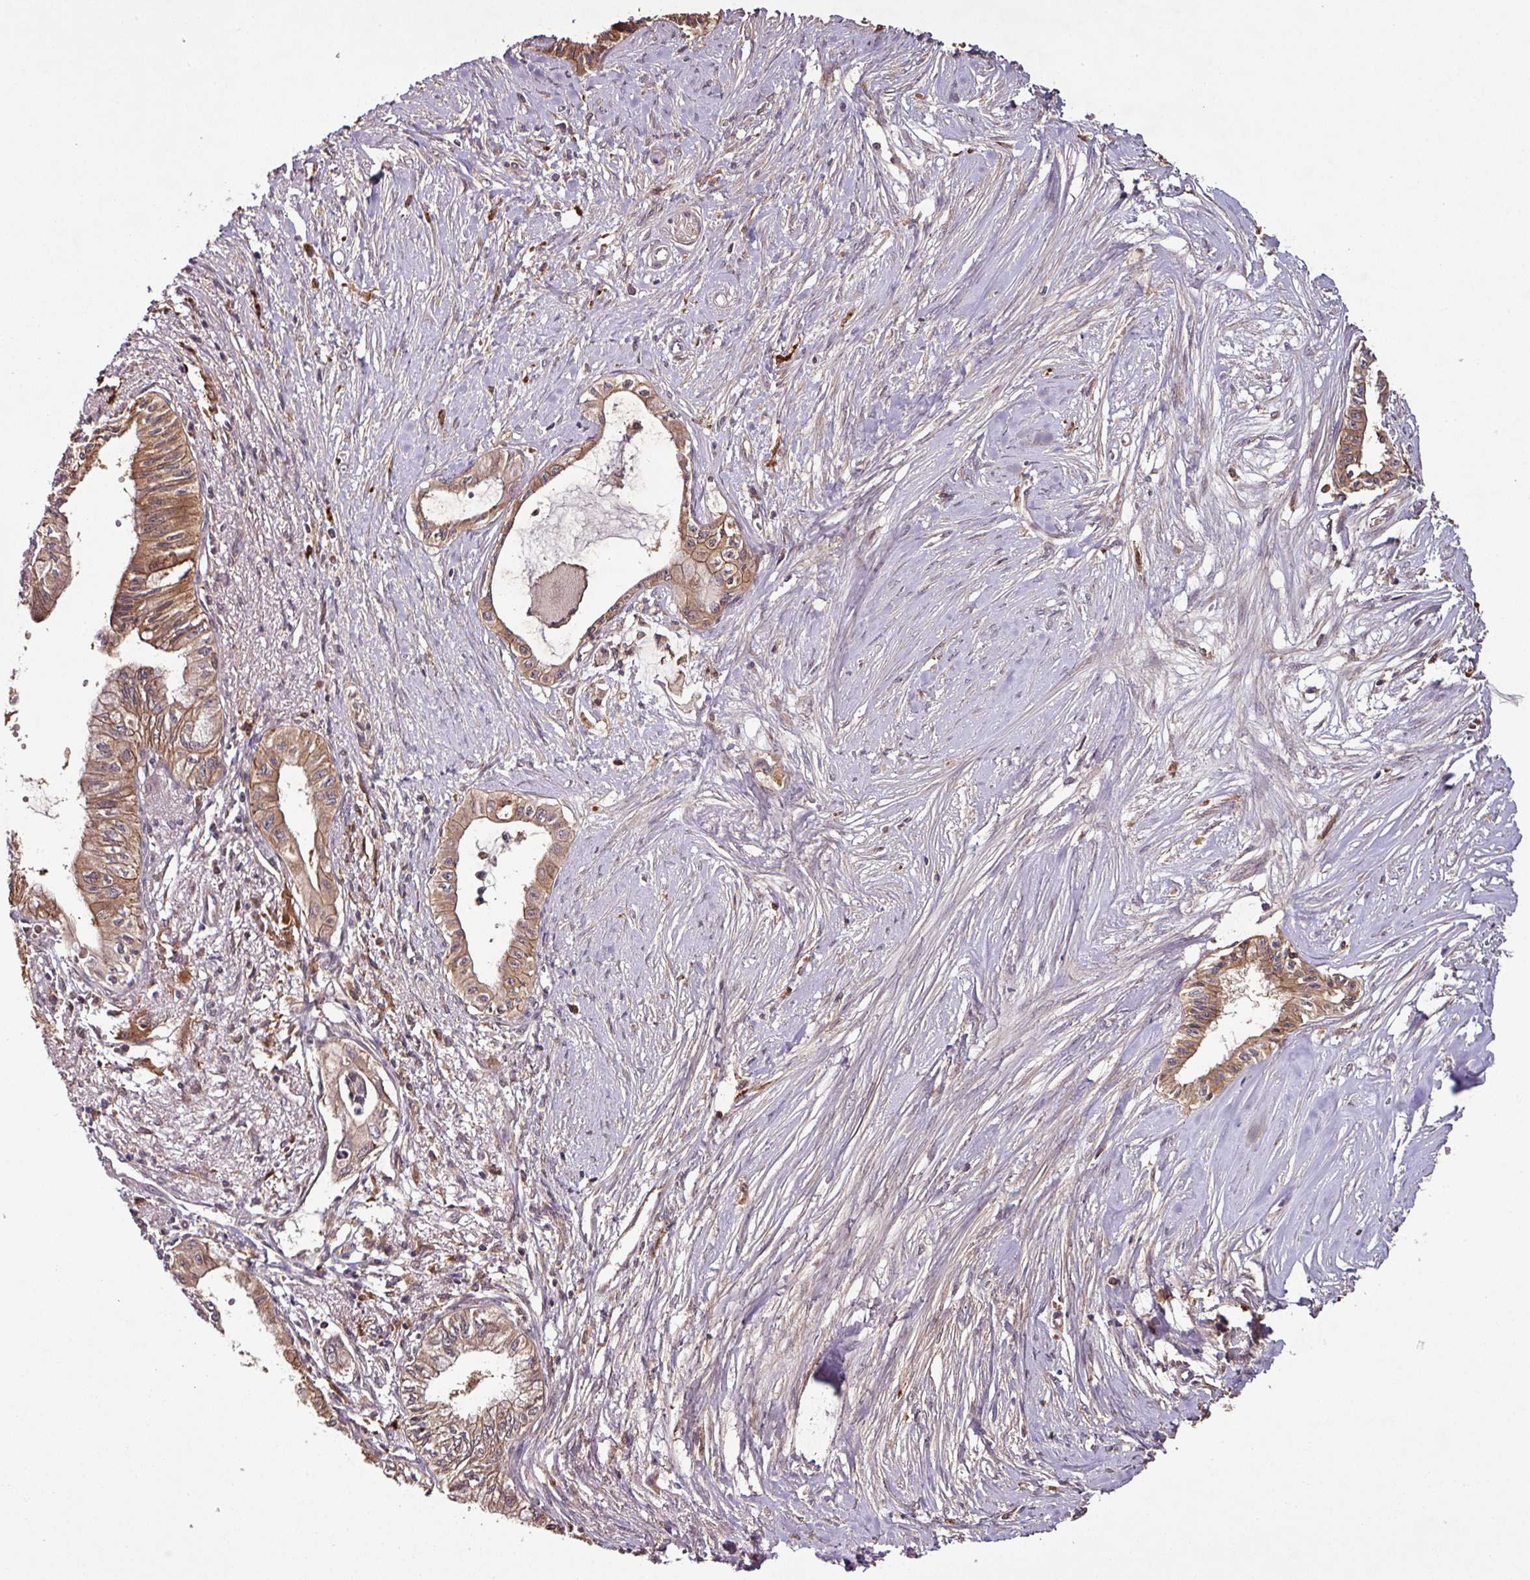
{"staining": {"intensity": "moderate", "quantity": ">75%", "location": "cytoplasmic/membranous"}, "tissue": "pancreatic cancer", "cell_type": "Tumor cells", "image_type": "cancer", "snomed": [{"axis": "morphology", "description": "Adenocarcinoma, NOS"}, {"axis": "topography", "description": "Pancreas"}], "caption": "DAB (3,3'-diaminobenzidine) immunohistochemical staining of human adenocarcinoma (pancreatic) exhibits moderate cytoplasmic/membranous protein positivity in approximately >75% of tumor cells. (DAB (3,3'-diaminobenzidine) IHC with brightfield microscopy, high magnification).", "gene": "GNPDA1", "patient": {"sex": "male", "age": 71}}